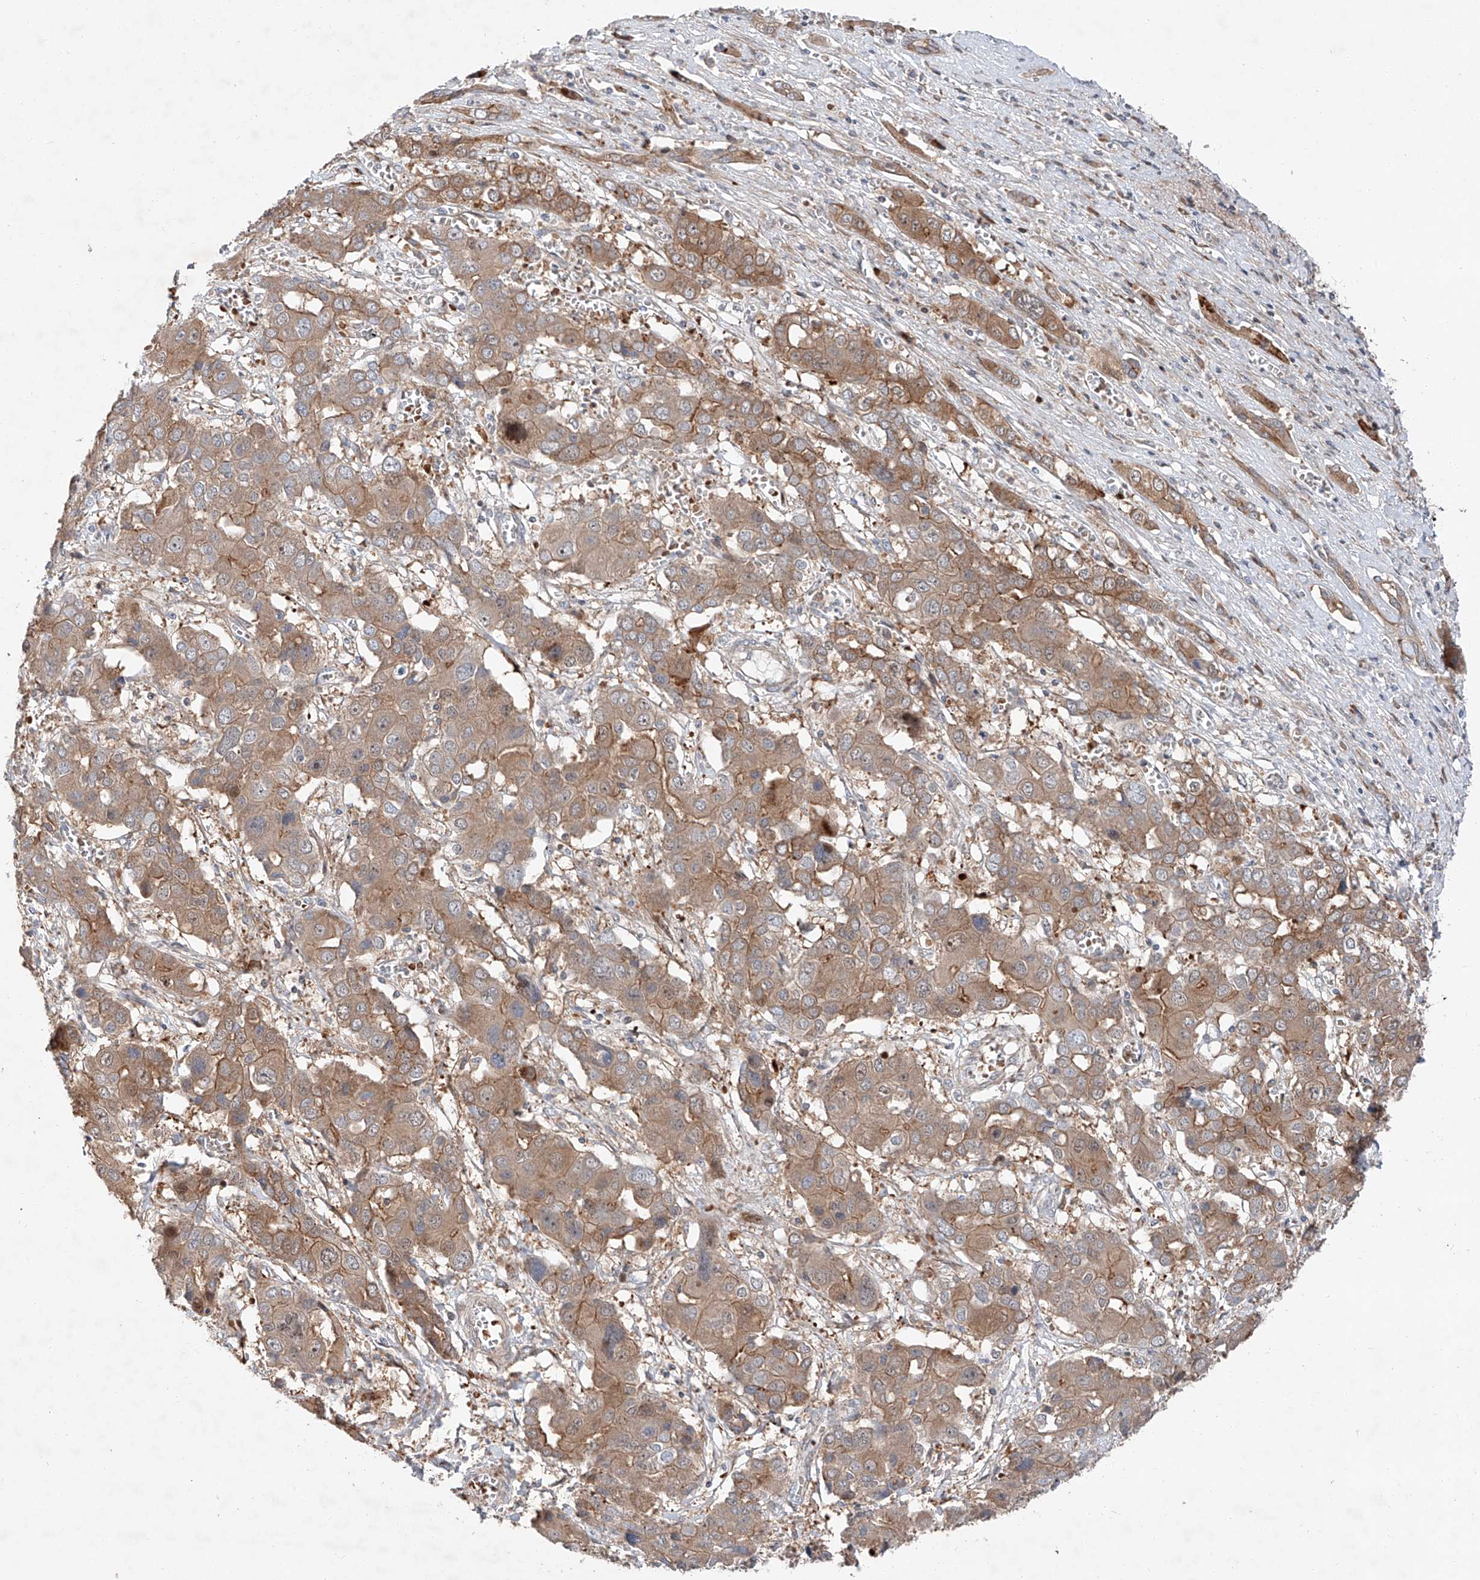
{"staining": {"intensity": "moderate", "quantity": ">75%", "location": "cytoplasmic/membranous"}, "tissue": "liver cancer", "cell_type": "Tumor cells", "image_type": "cancer", "snomed": [{"axis": "morphology", "description": "Cholangiocarcinoma"}, {"axis": "topography", "description": "Liver"}], "caption": "There is medium levels of moderate cytoplasmic/membranous positivity in tumor cells of liver cholangiocarcinoma, as demonstrated by immunohistochemical staining (brown color).", "gene": "USF3", "patient": {"sex": "male", "age": 67}}